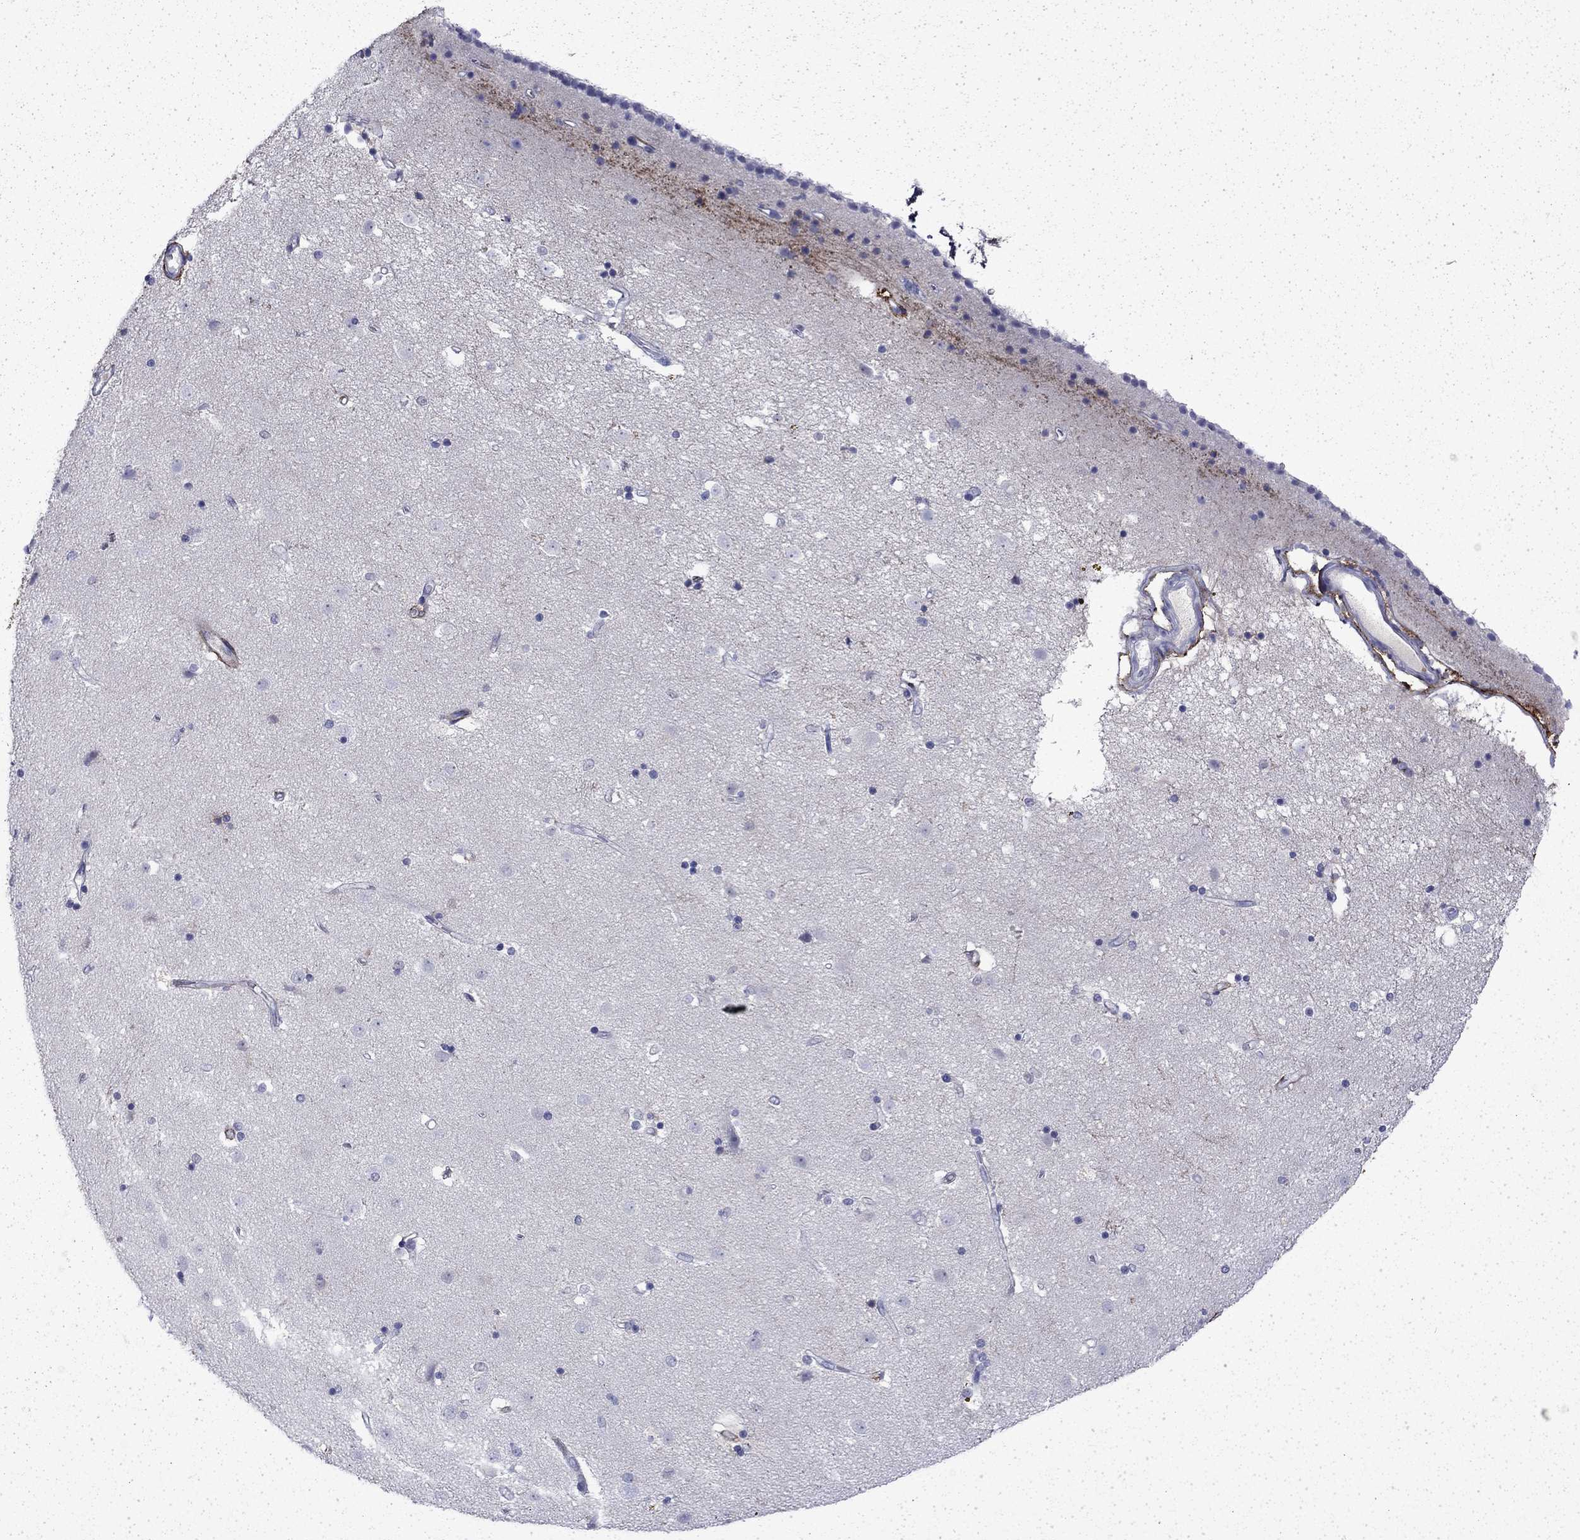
{"staining": {"intensity": "negative", "quantity": "none", "location": "none"}, "tissue": "caudate", "cell_type": "Glial cells", "image_type": "normal", "snomed": [{"axis": "morphology", "description": "Normal tissue, NOS"}, {"axis": "topography", "description": "Lateral ventricle wall"}], "caption": "High power microscopy histopathology image of an immunohistochemistry image of normal caudate, revealing no significant expression in glial cells. (Brightfield microscopy of DAB immunohistochemistry at high magnification).", "gene": "ENPP6", "patient": {"sex": "female", "age": 71}}